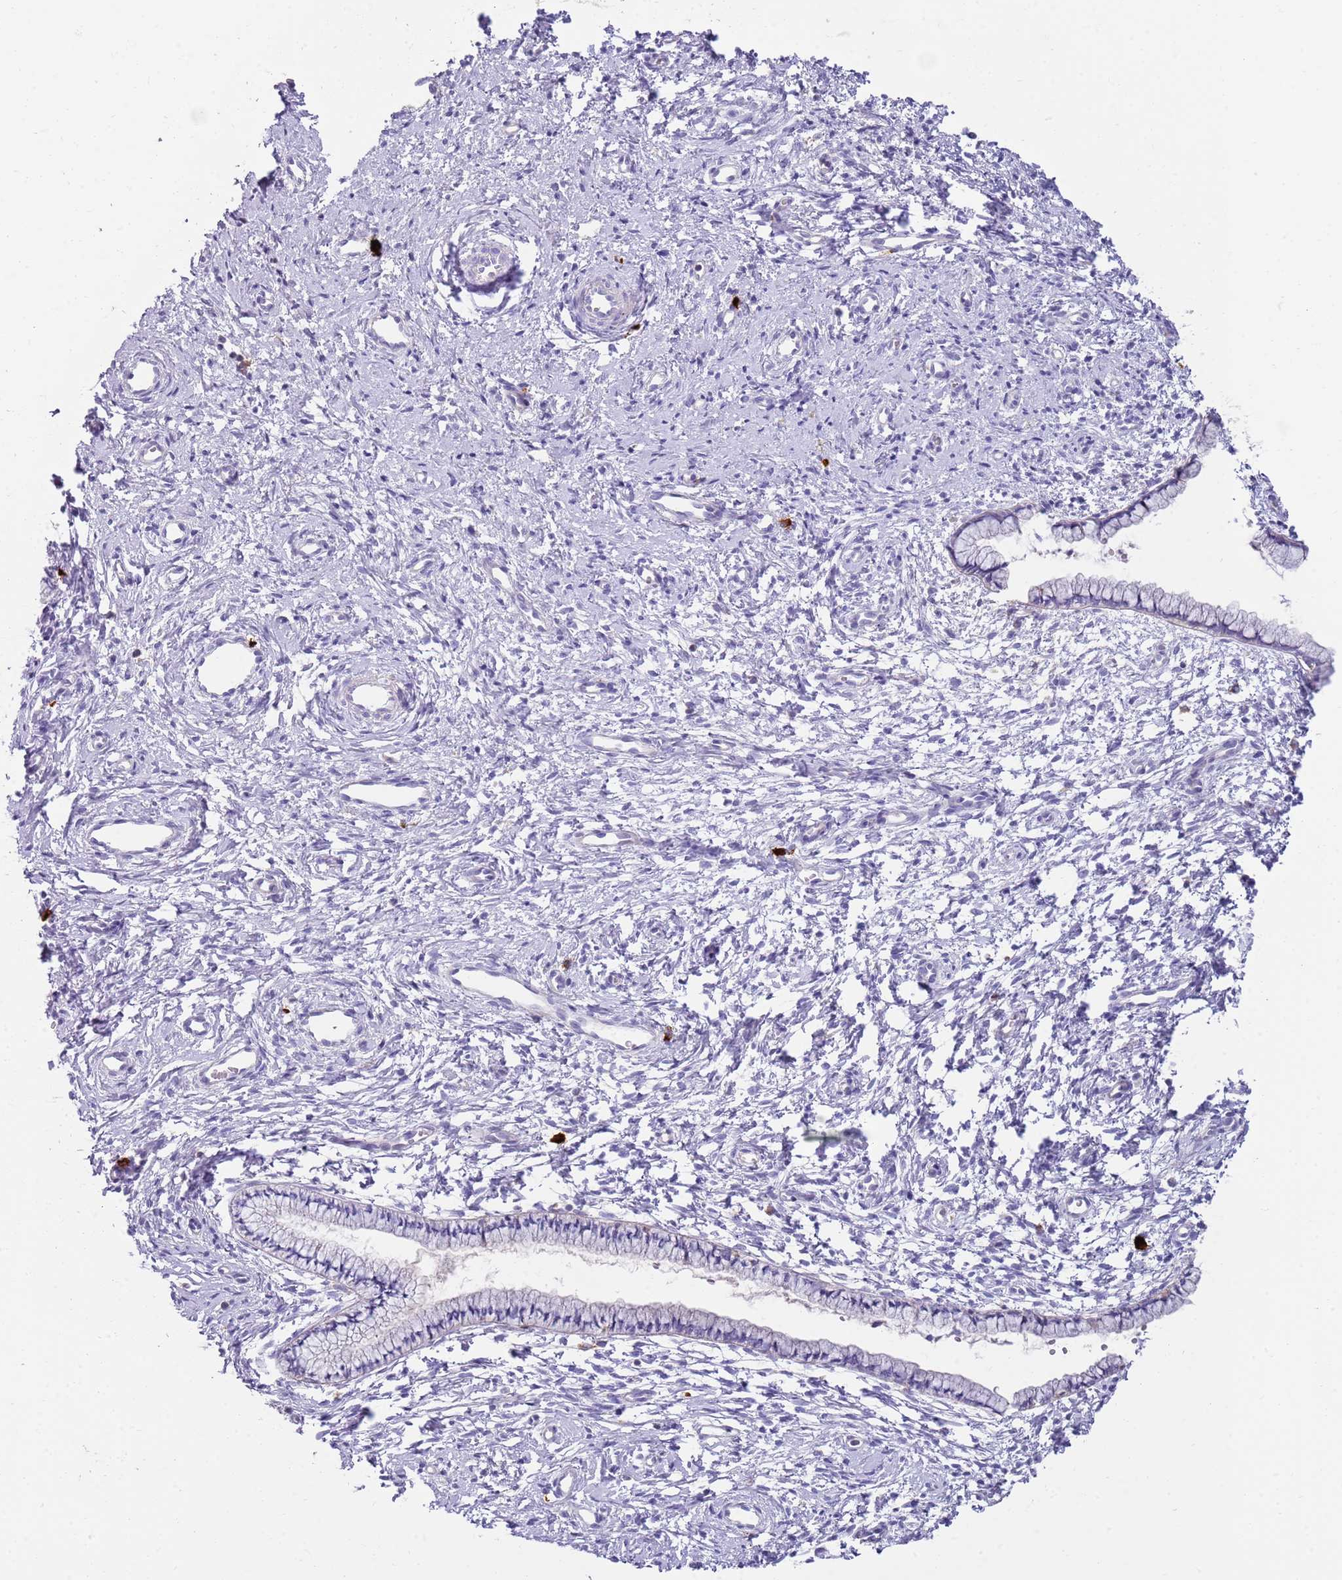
{"staining": {"intensity": "negative", "quantity": "none", "location": "none"}, "tissue": "cervix", "cell_type": "Glandular cells", "image_type": "normal", "snomed": [{"axis": "morphology", "description": "Normal tissue, NOS"}, {"axis": "topography", "description": "Cervix"}], "caption": "DAB (3,3'-diaminobenzidine) immunohistochemical staining of unremarkable cervix demonstrates no significant expression in glandular cells.", "gene": "FPR1", "patient": {"sex": "female", "age": 57}}